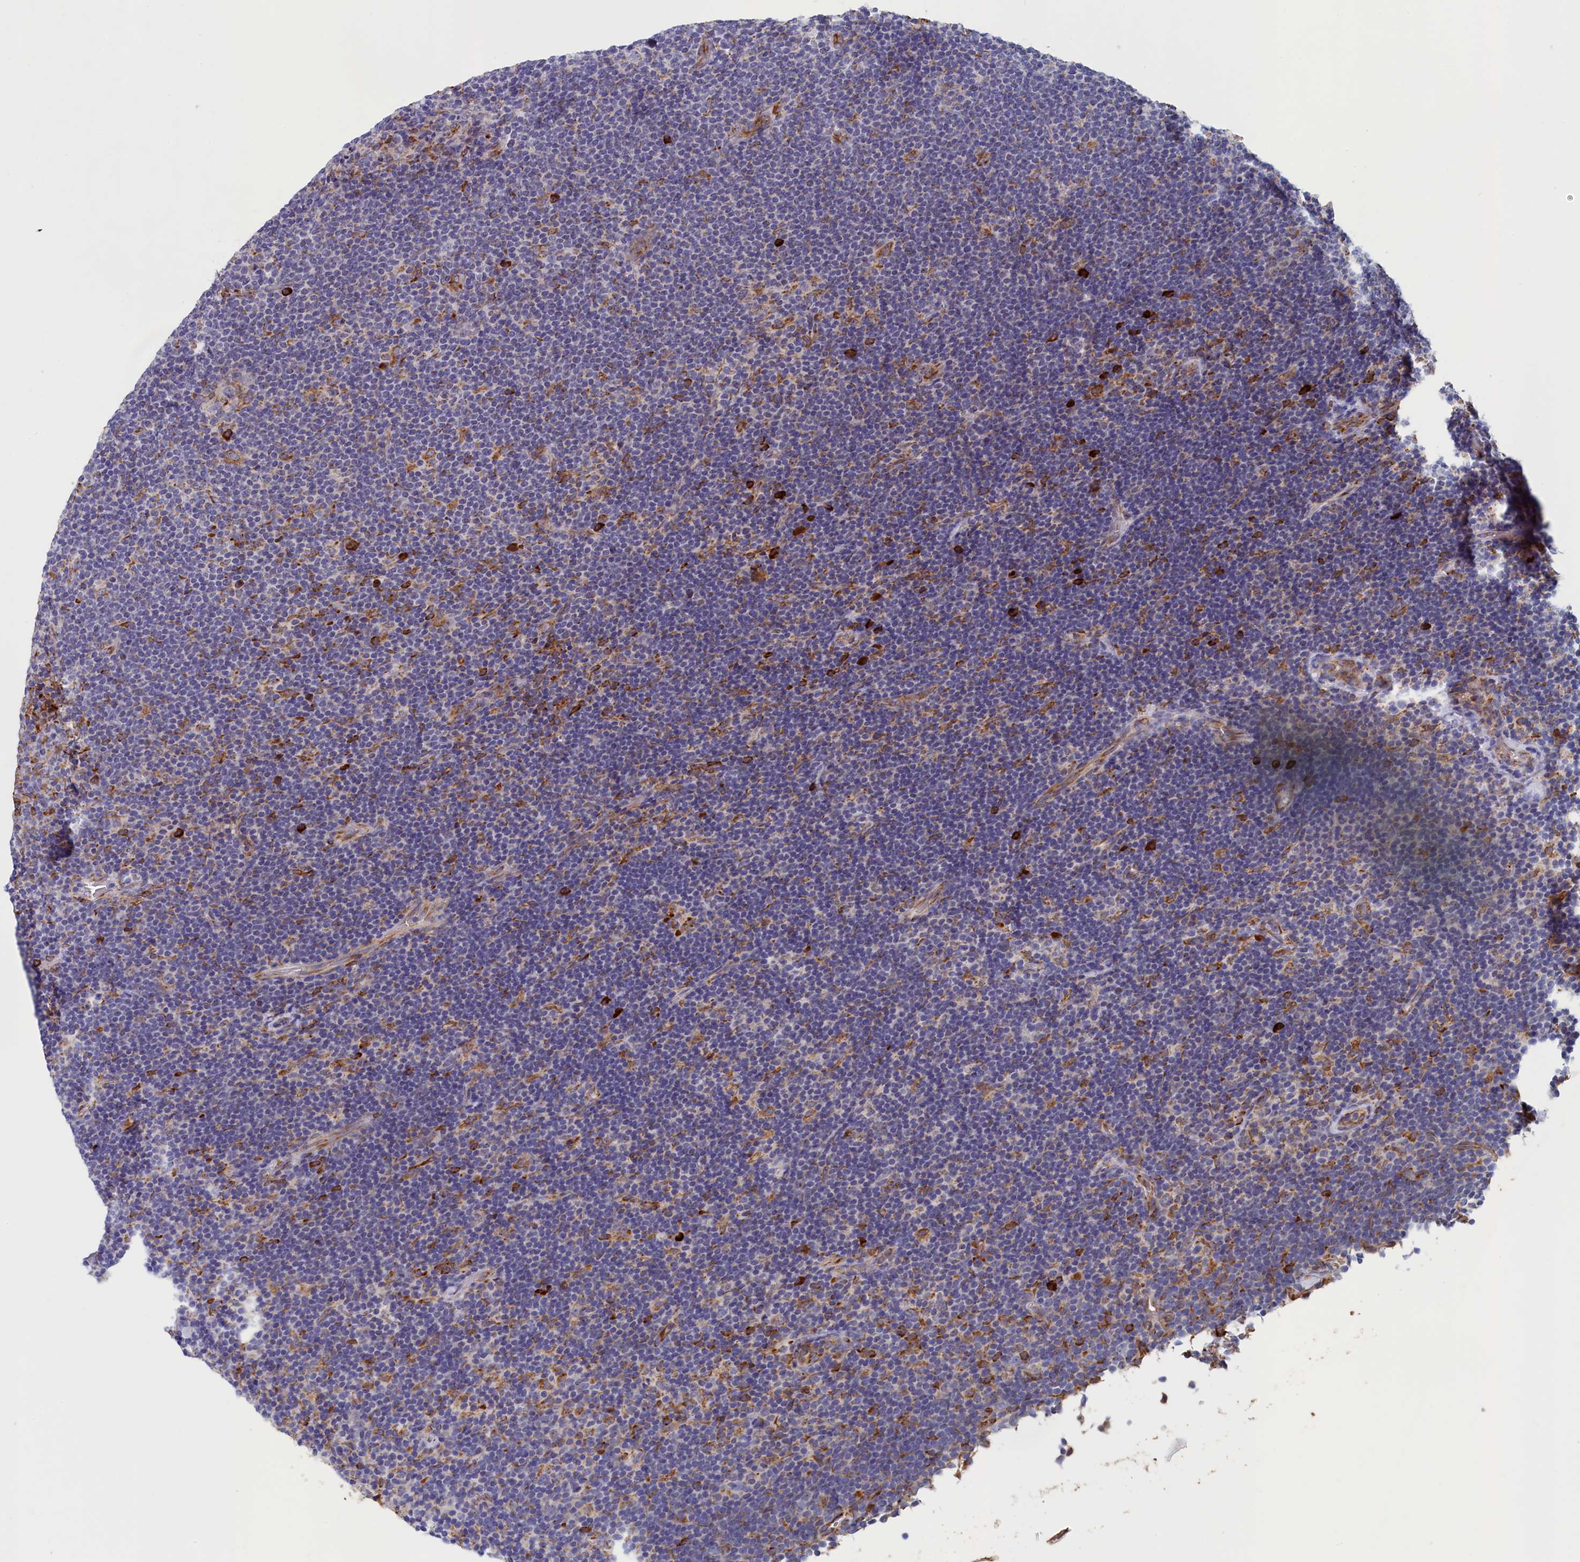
{"staining": {"intensity": "moderate", "quantity": "<25%", "location": "cytoplasmic/membranous"}, "tissue": "lymphoma", "cell_type": "Tumor cells", "image_type": "cancer", "snomed": [{"axis": "morphology", "description": "Hodgkin's disease, NOS"}, {"axis": "topography", "description": "Lymph node"}], "caption": "Immunohistochemistry histopathology image of neoplastic tissue: human Hodgkin's disease stained using immunohistochemistry (IHC) shows low levels of moderate protein expression localized specifically in the cytoplasmic/membranous of tumor cells, appearing as a cytoplasmic/membranous brown color.", "gene": "CCDC68", "patient": {"sex": "female", "age": 57}}